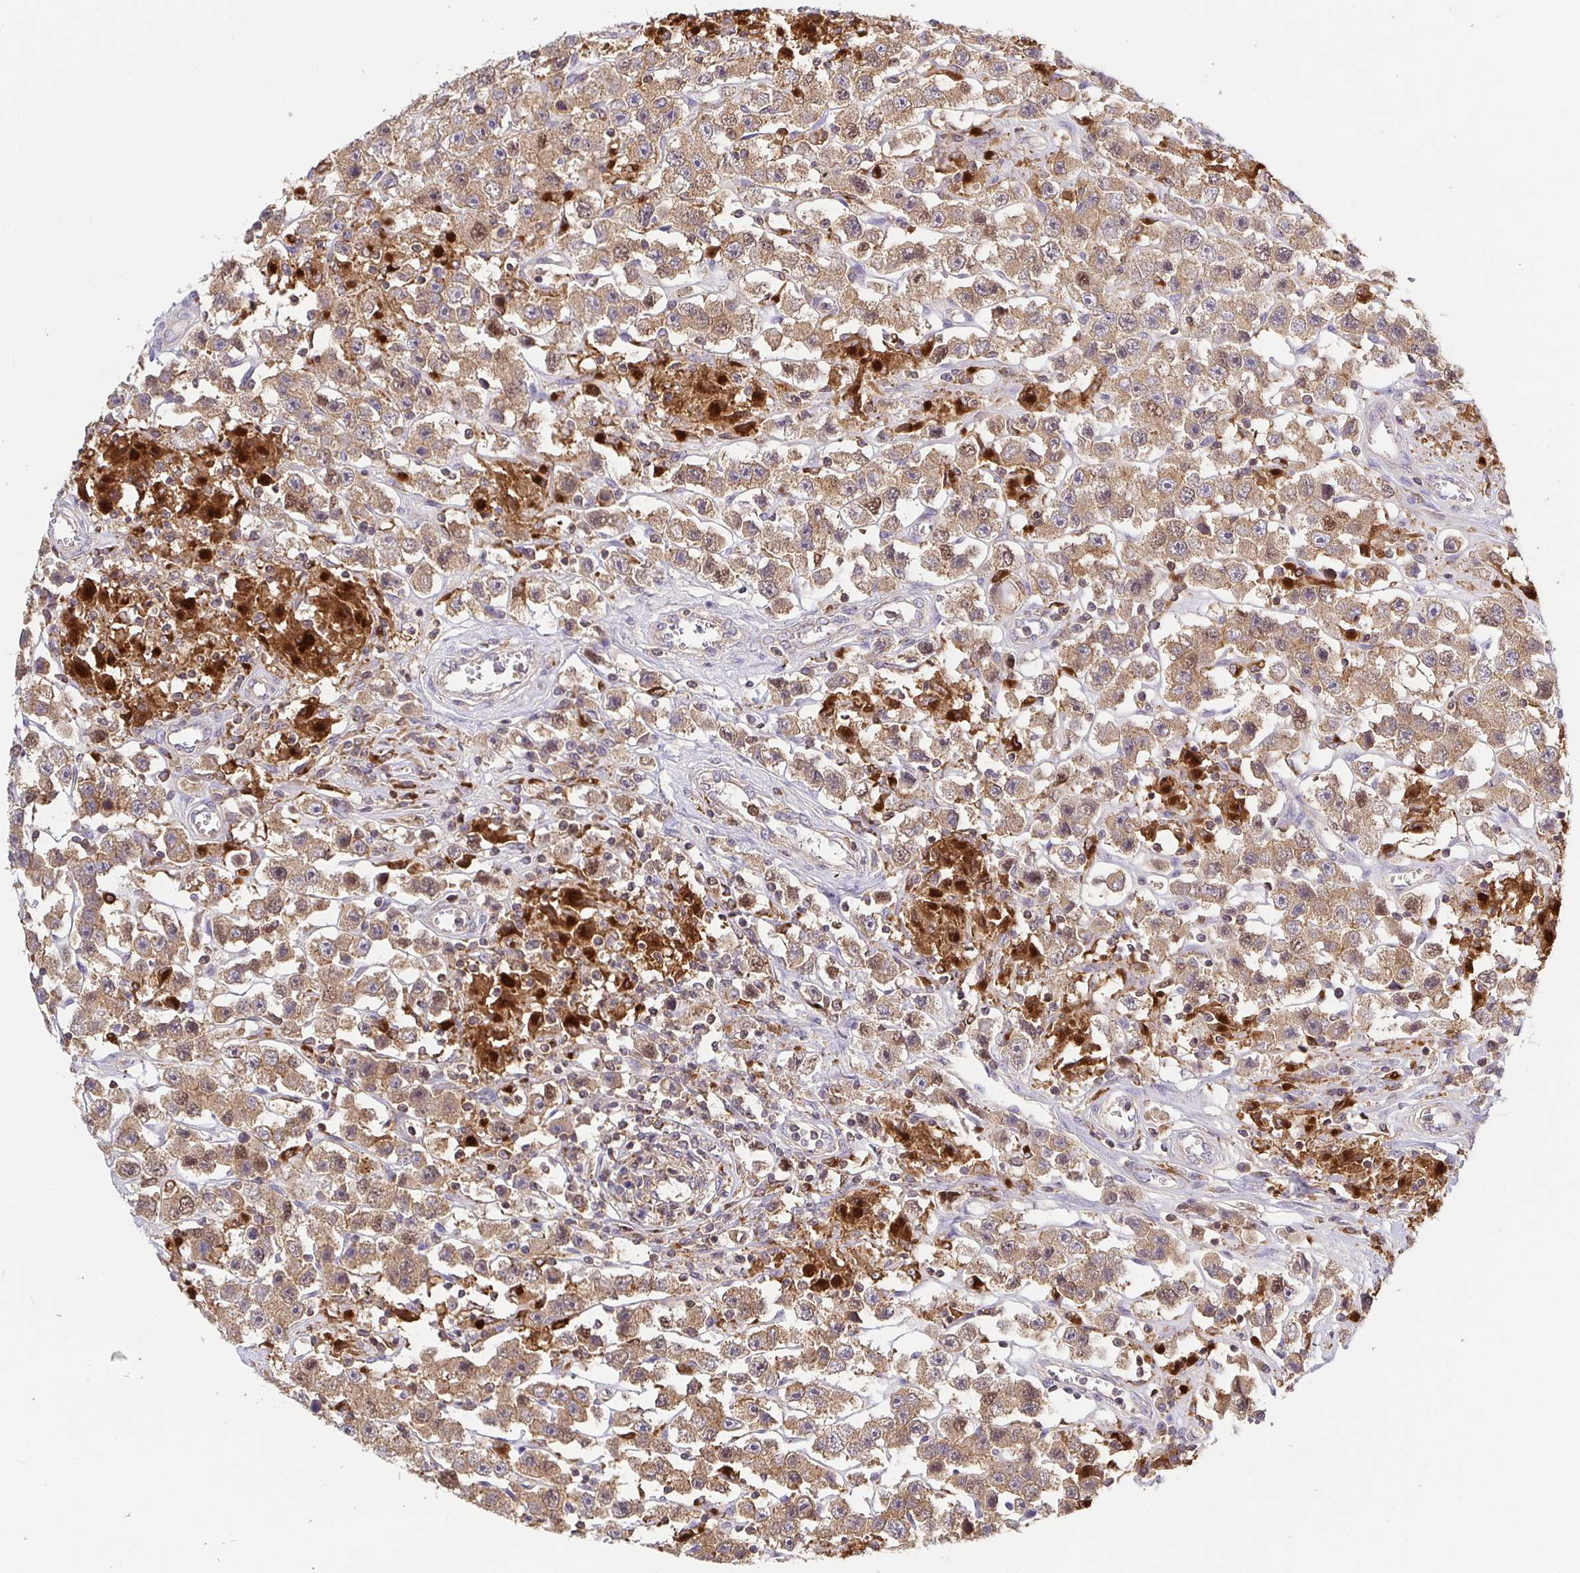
{"staining": {"intensity": "moderate", "quantity": ">75%", "location": "cytoplasmic/membranous,nuclear"}, "tissue": "testis cancer", "cell_type": "Tumor cells", "image_type": "cancer", "snomed": [{"axis": "morphology", "description": "Seminoma, NOS"}, {"axis": "topography", "description": "Testis"}], "caption": "Testis cancer tissue reveals moderate cytoplasmic/membranous and nuclear staining in approximately >75% of tumor cells, visualized by immunohistochemistry.", "gene": "ATP6V1F", "patient": {"sex": "male", "age": 45}}